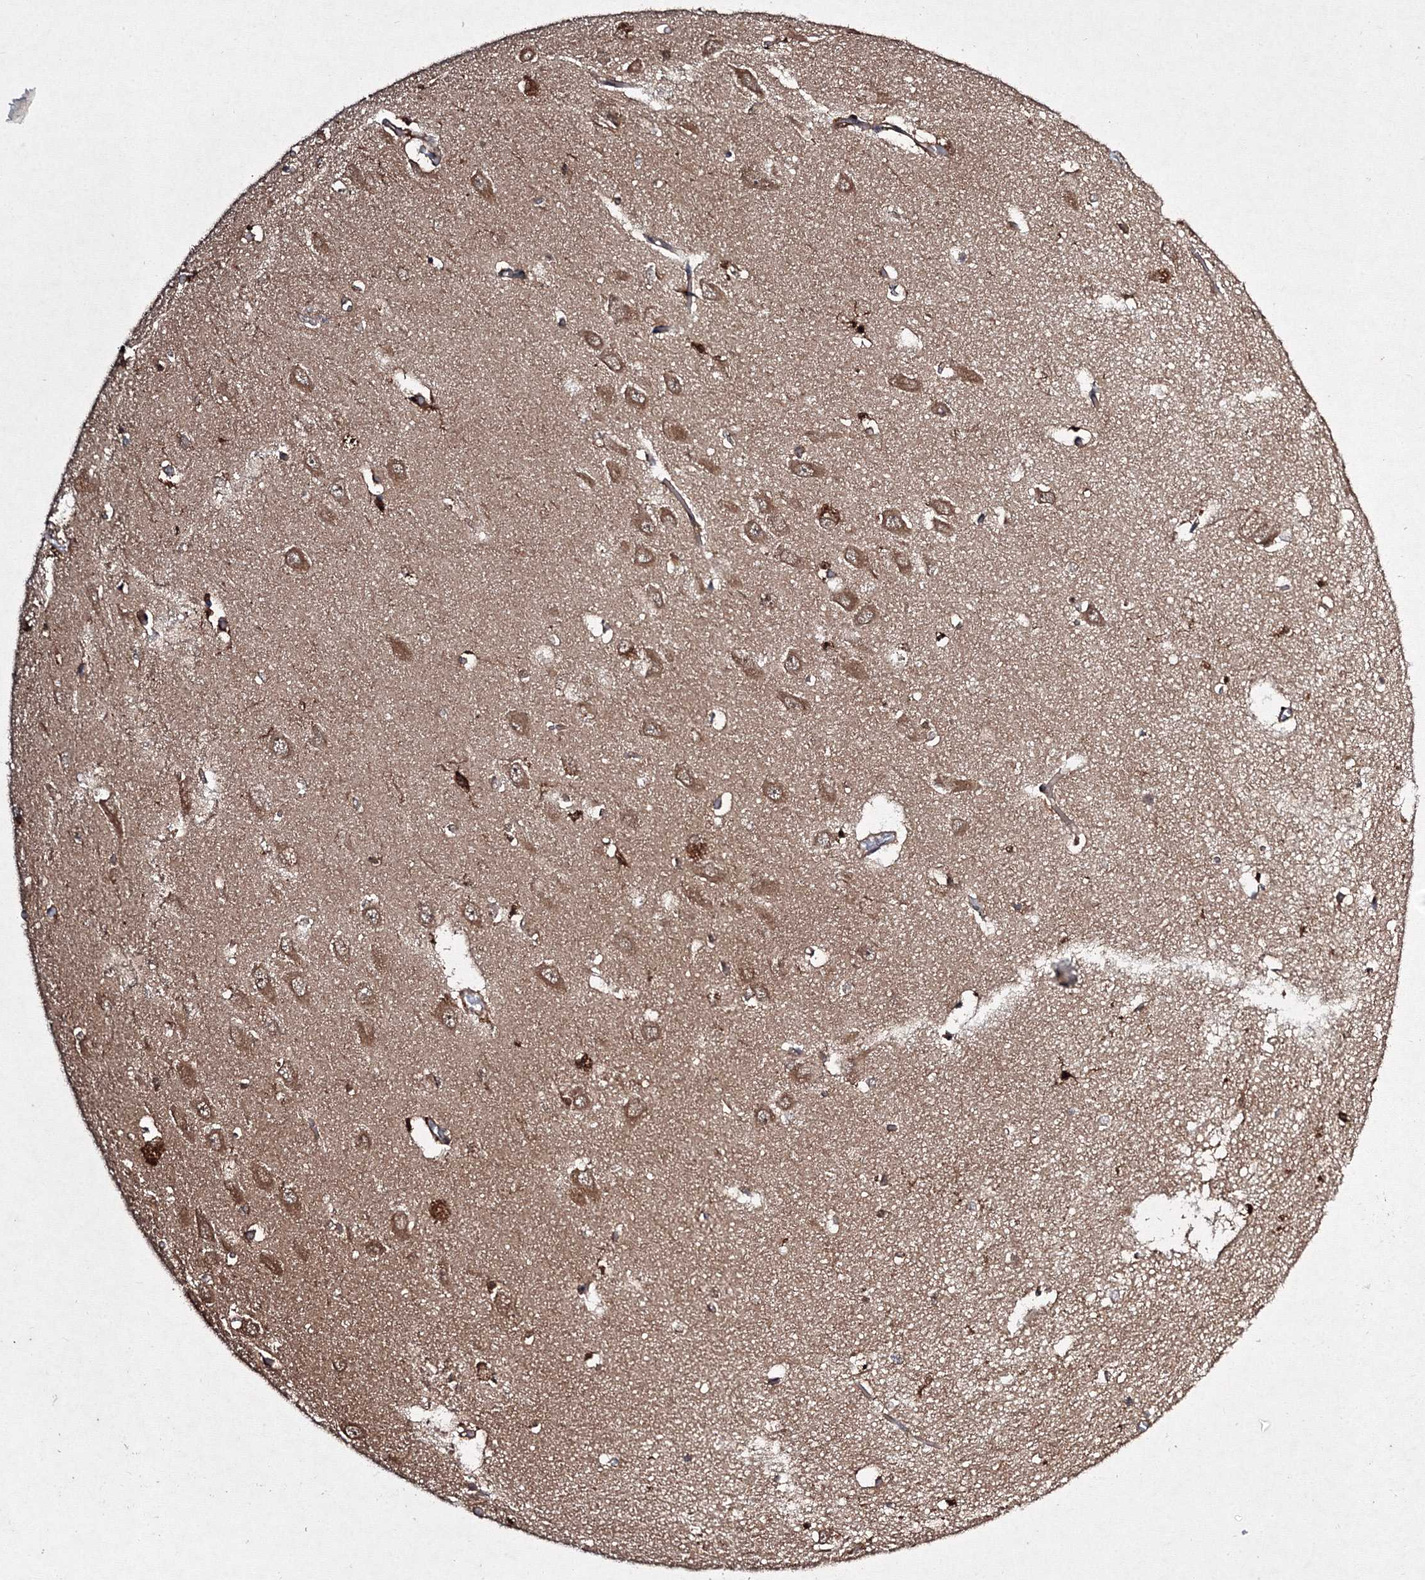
{"staining": {"intensity": "moderate", "quantity": "<25%", "location": "cytoplasmic/membranous"}, "tissue": "hippocampus", "cell_type": "Glial cells", "image_type": "normal", "snomed": [{"axis": "morphology", "description": "Normal tissue, NOS"}, {"axis": "topography", "description": "Hippocampus"}], "caption": "The immunohistochemical stain labels moderate cytoplasmic/membranous positivity in glial cells of normal hippocampus. The protein is shown in brown color, while the nuclei are stained blue.", "gene": "RANBP3L", "patient": {"sex": "male", "age": 70}}